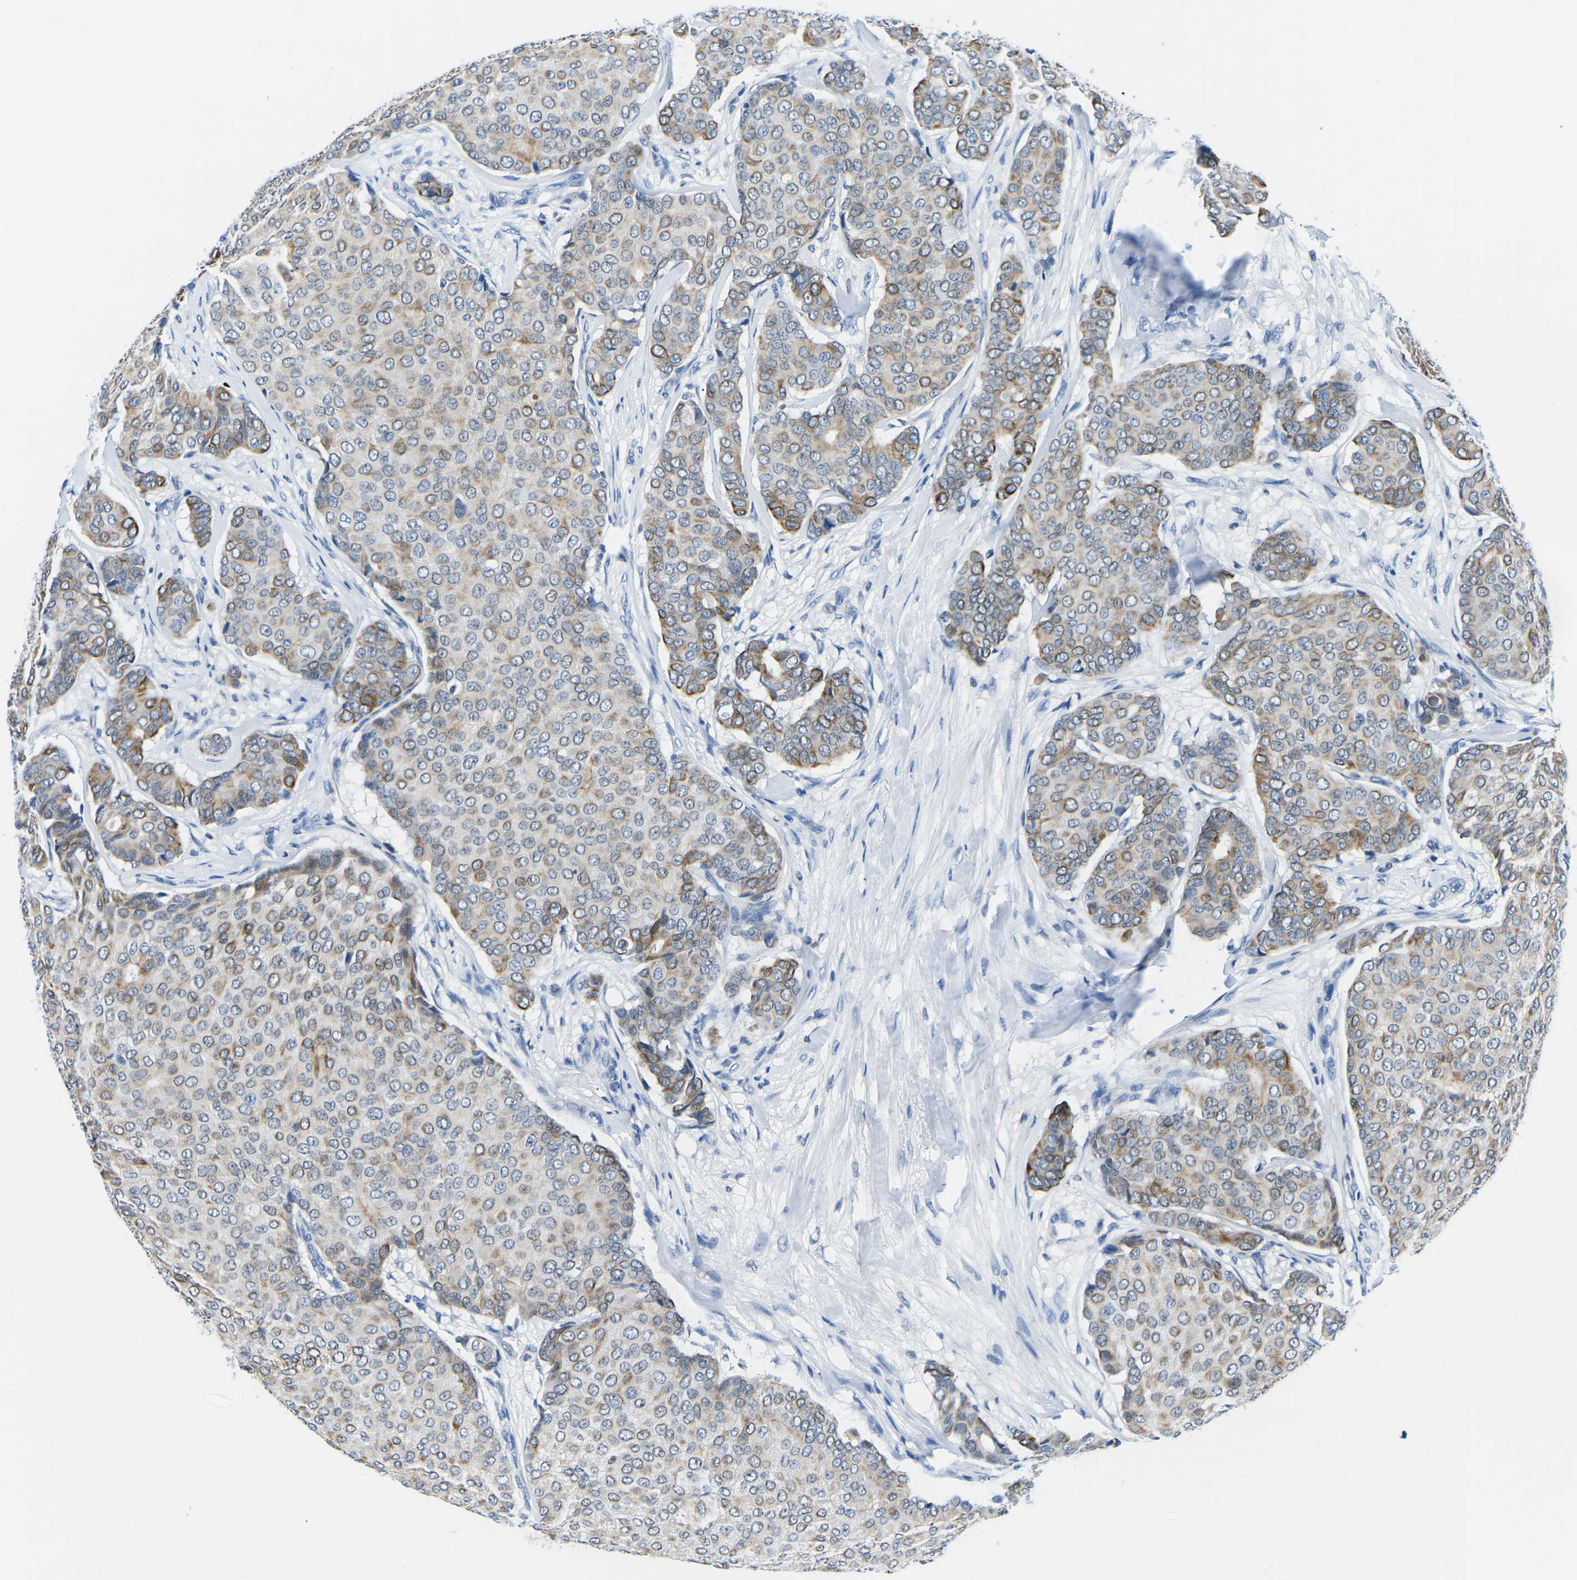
{"staining": {"intensity": "weak", "quantity": "25%-75%", "location": "cytoplasmic/membranous"}, "tissue": "breast cancer", "cell_type": "Tumor cells", "image_type": "cancer", "snomed": [{"axis": "morphology", "description": "Duct carcinoma"}, {"axis": "topography", "description": "Breast"}], "caption": "A brown stain labels weak cytoplasmic/membranous staining of a protein in human infiltrating ductal carcinoma (breast) tumor cells.", "gene": "TM6SF1", "patient": {"sex": "female", "age": 75}}